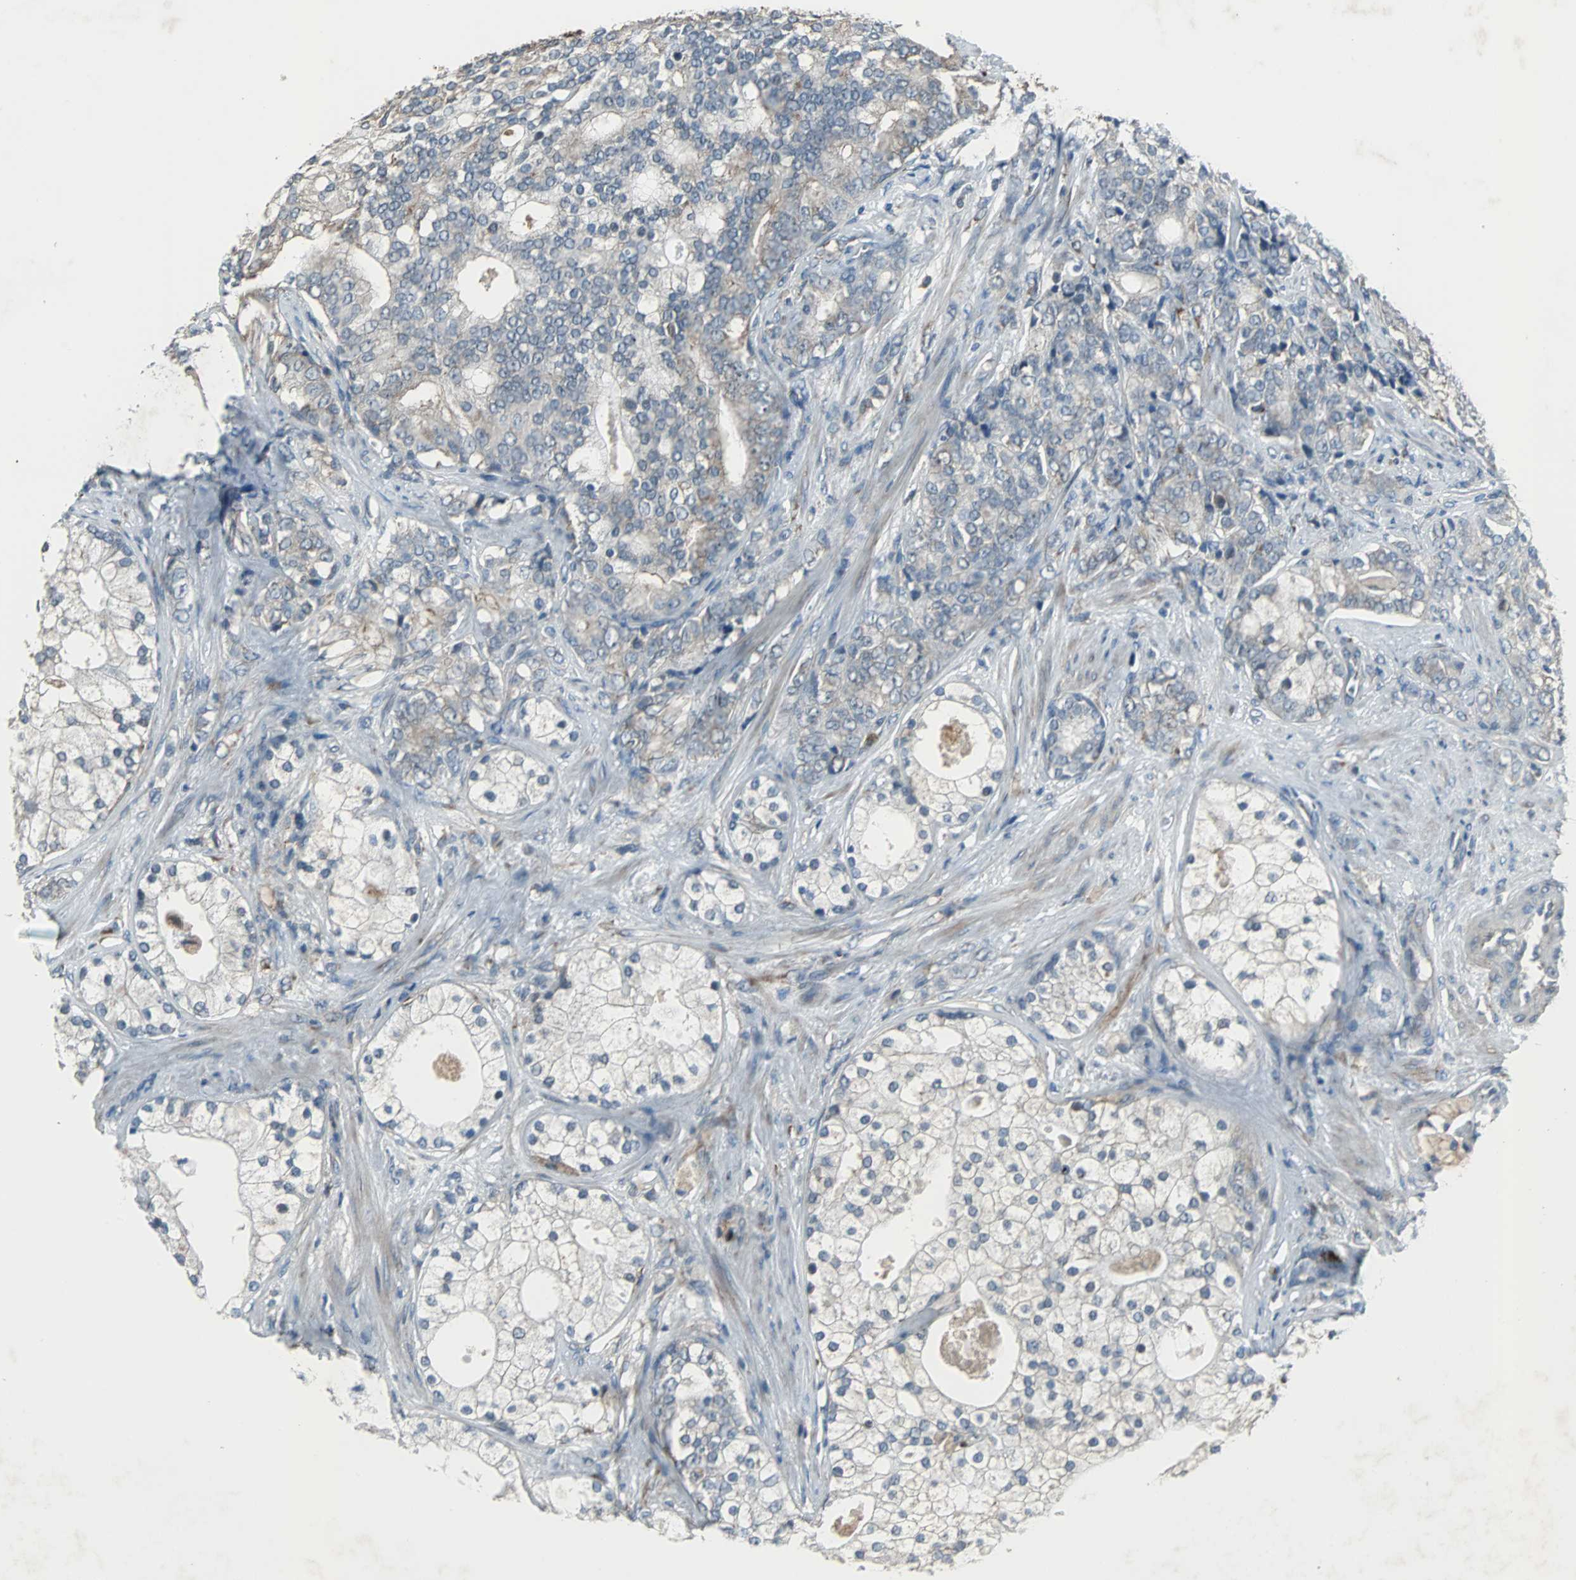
{"staining": {"intensity": "weak", "quantity": "<25%", "location": "cytoplasmic/membranous"}, "tissue": "prostate cancer", "cell_type": "Tumor cells", "image_type": "cancer", "snomed": [{"axis": "morphology", "description": "Adenocarcinoma, Low grade"}, {"axis": "topography", "description": "Prostate"}], "caption": "Tumor cells show no significant positivity in prostate cancer (low-grade adenocarcinoma). The staining is performed using DAB brown chromogen with nuclei counter-stained in using hematoxylin.", "gene": "SOS1", "patient": {"sex": "male", "age": 58}}